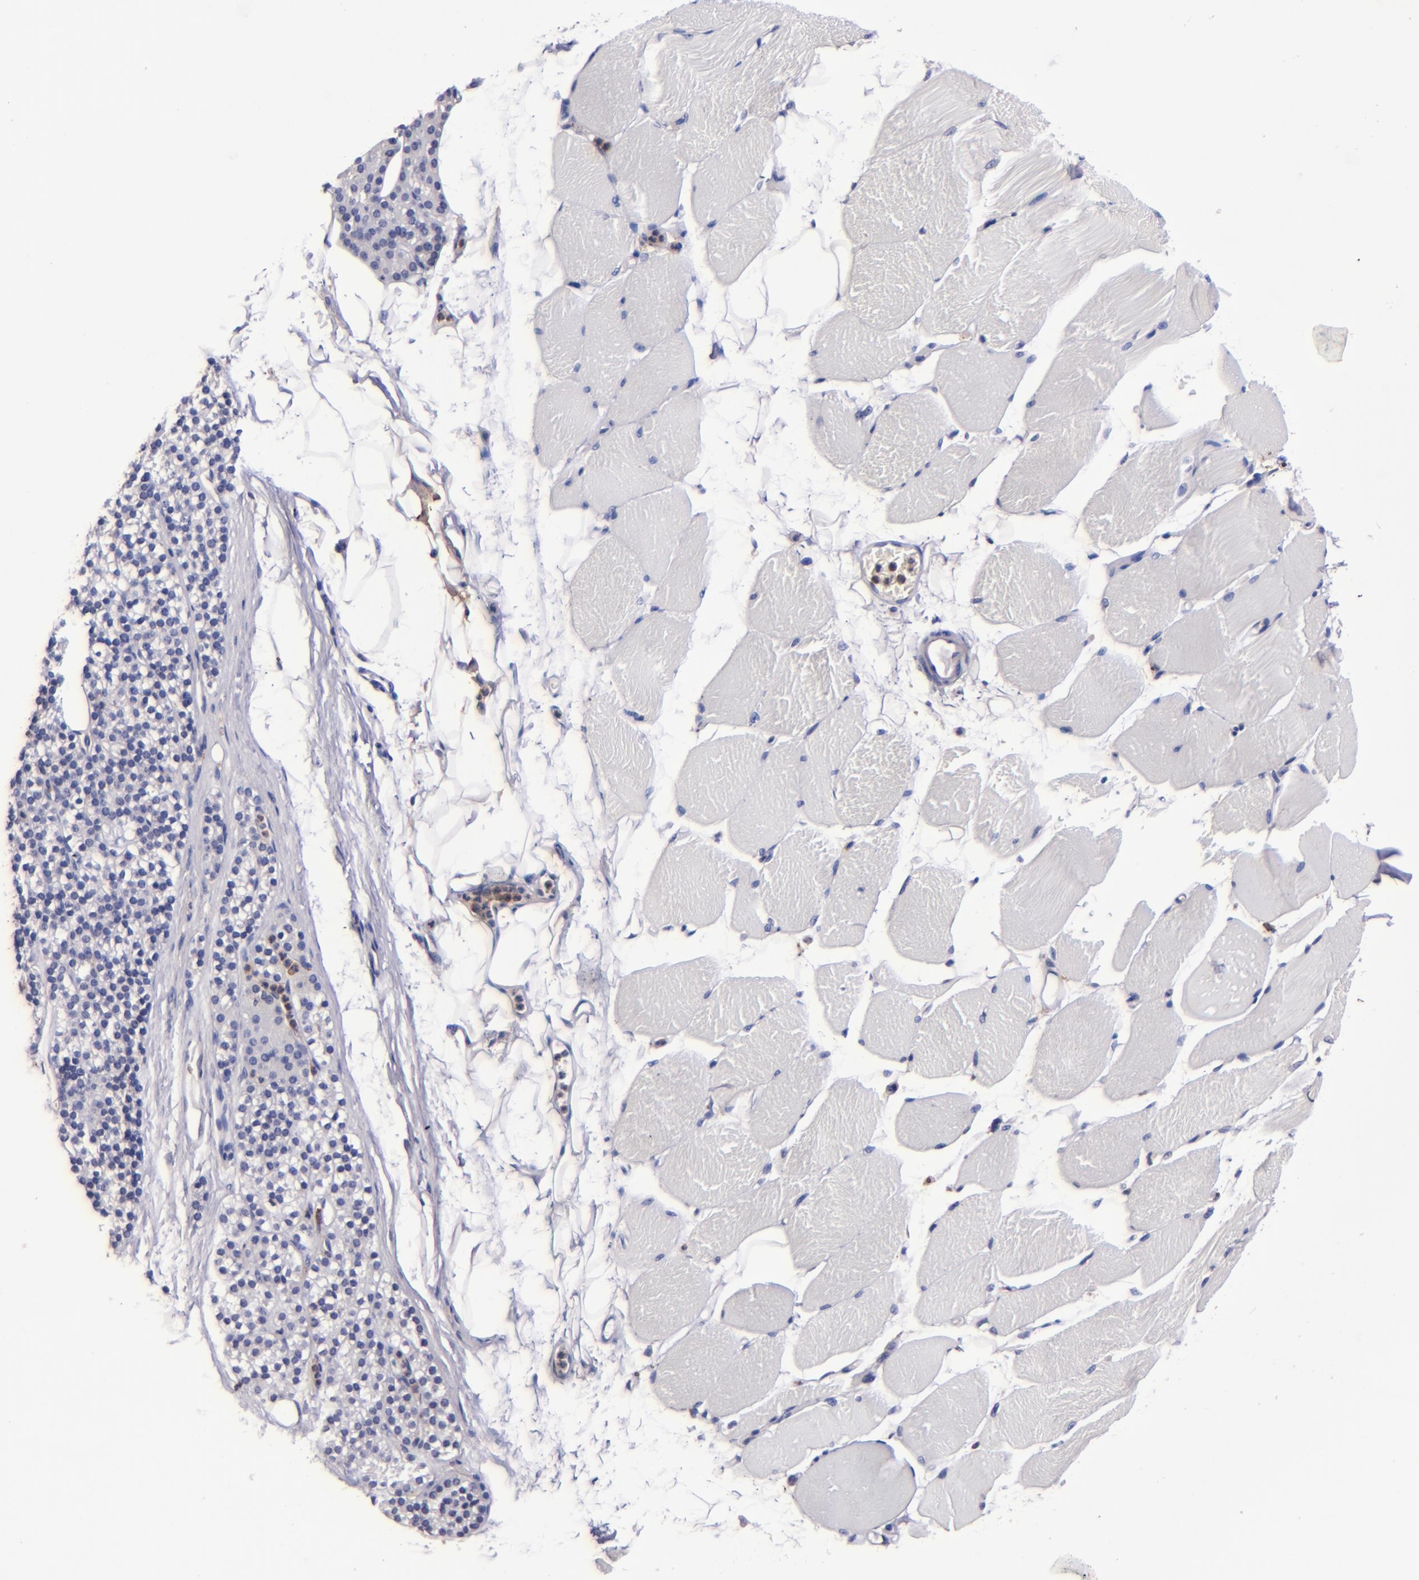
{"staining": {"intensity": "negative", "quantity": "none", "location": "none"}, "tissue": "skeletal muscle", "cell_type": "Myocytes", "image_type": "normal", "snomed": [{"axis": "morphology", "description": "Normal tissue, NOS"}, {"axis": "topography", "description": "Skeletal muscle"}, {"axis": "topography", "description": "Parathyroid gland"}], "caption": "Myocytes are negative for protein expression in normal human skeletal muscle. (DAB IHC with hematoxylin counter stain).", "gene": "SIRPA", "patient": {"sex": "female", "age": 37}}